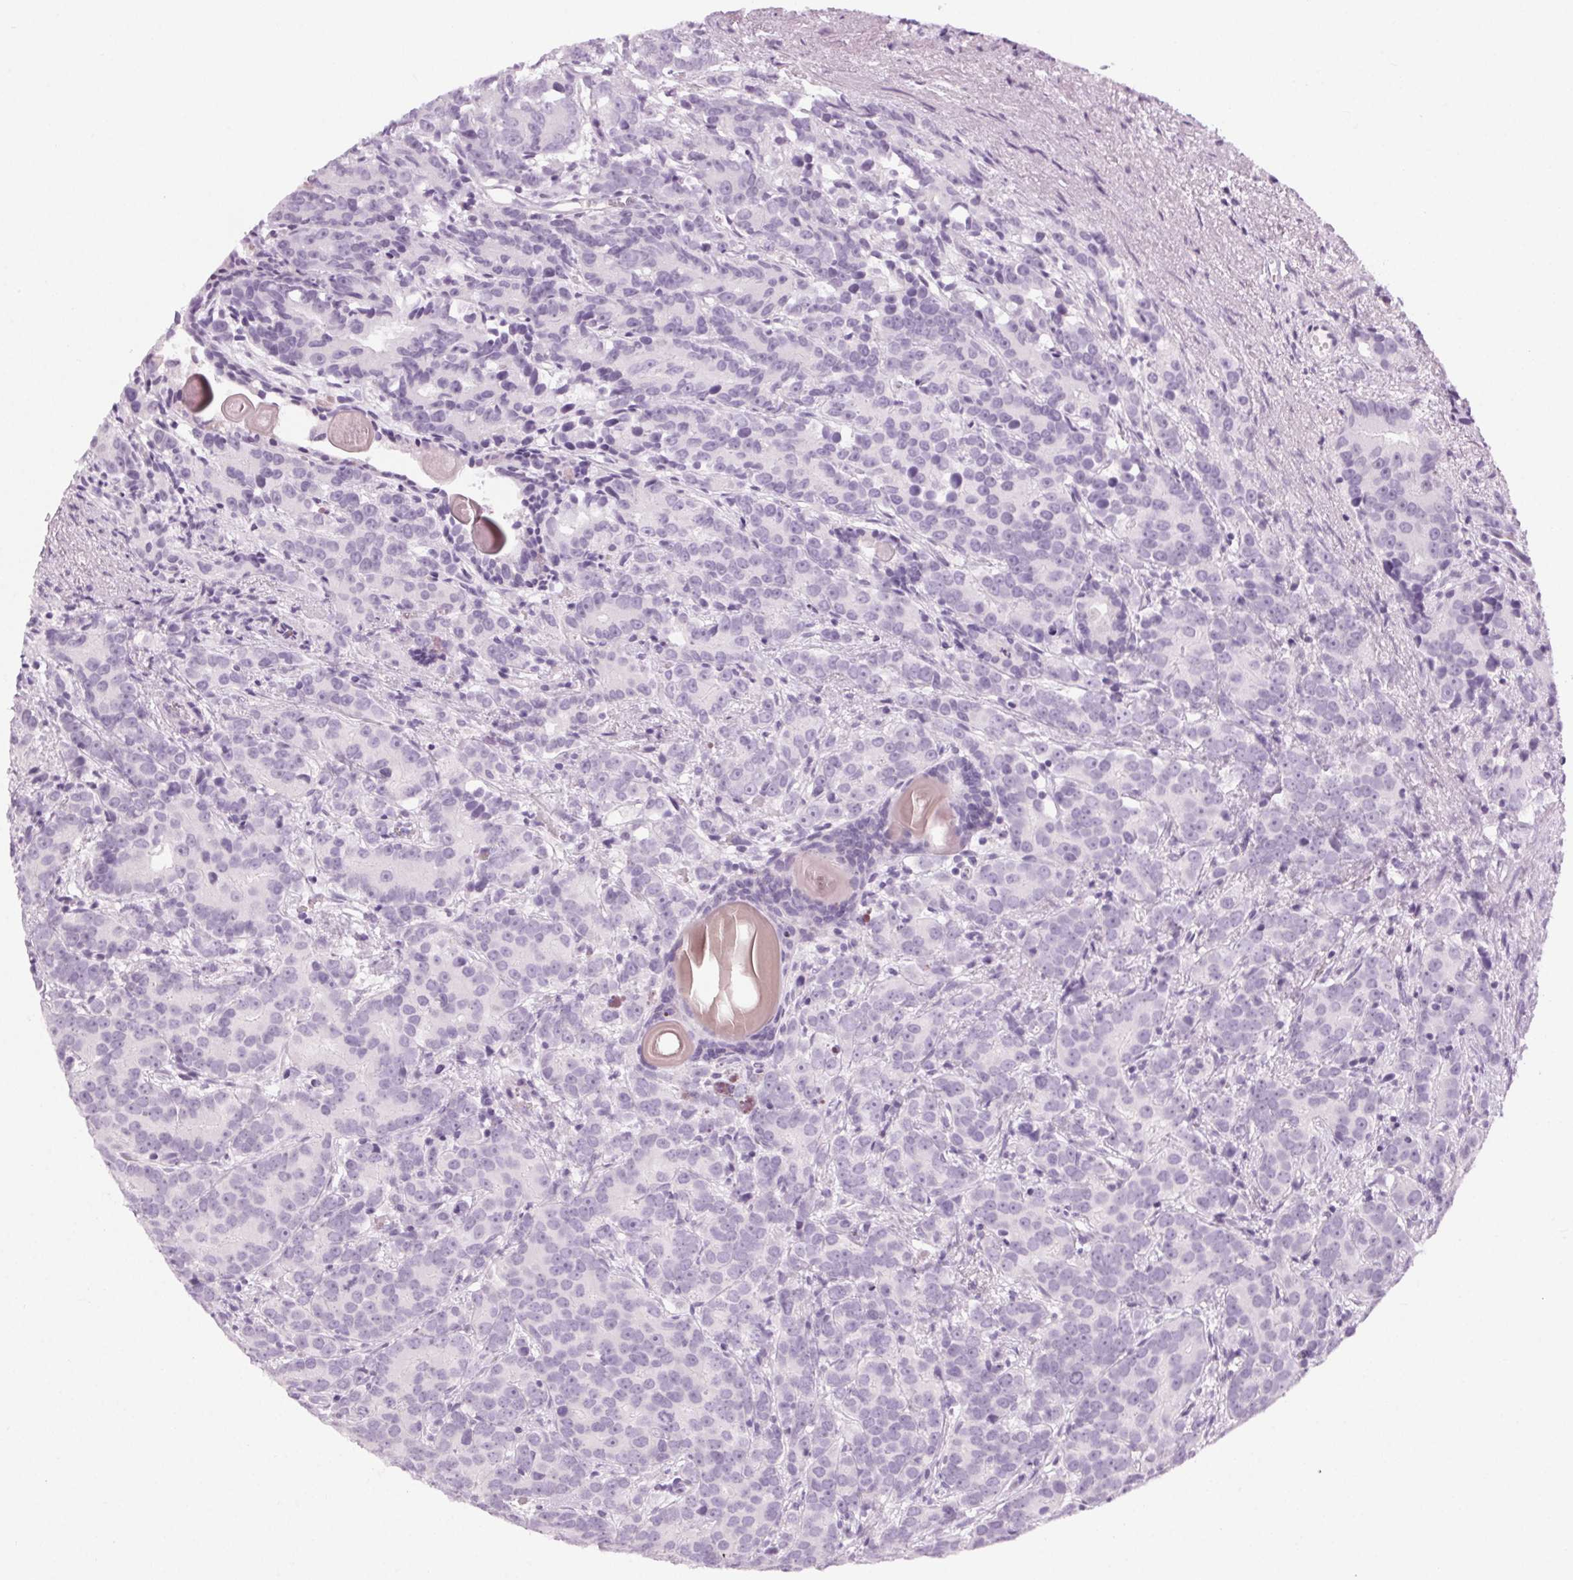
{"staining": {"intensity": "negative", "quantity": "none", "location": "none"}, "tissue": "prostate cancer", "cell_type": "Tumor cells", "image_type": "cancer", "snomed": [{"axis": "morphology", "description": "Adenocarcinoma, High grade"}, {"axis": "topography", "description": "Prostate"}], "caption": "IHC image of prostate cancer (high-grade adenocarcinoma) stained for a protein (brown), which shows no positivity in tumor cells.", "gene": "LRP2", "patient": {"sex": "male", "age": 90}}